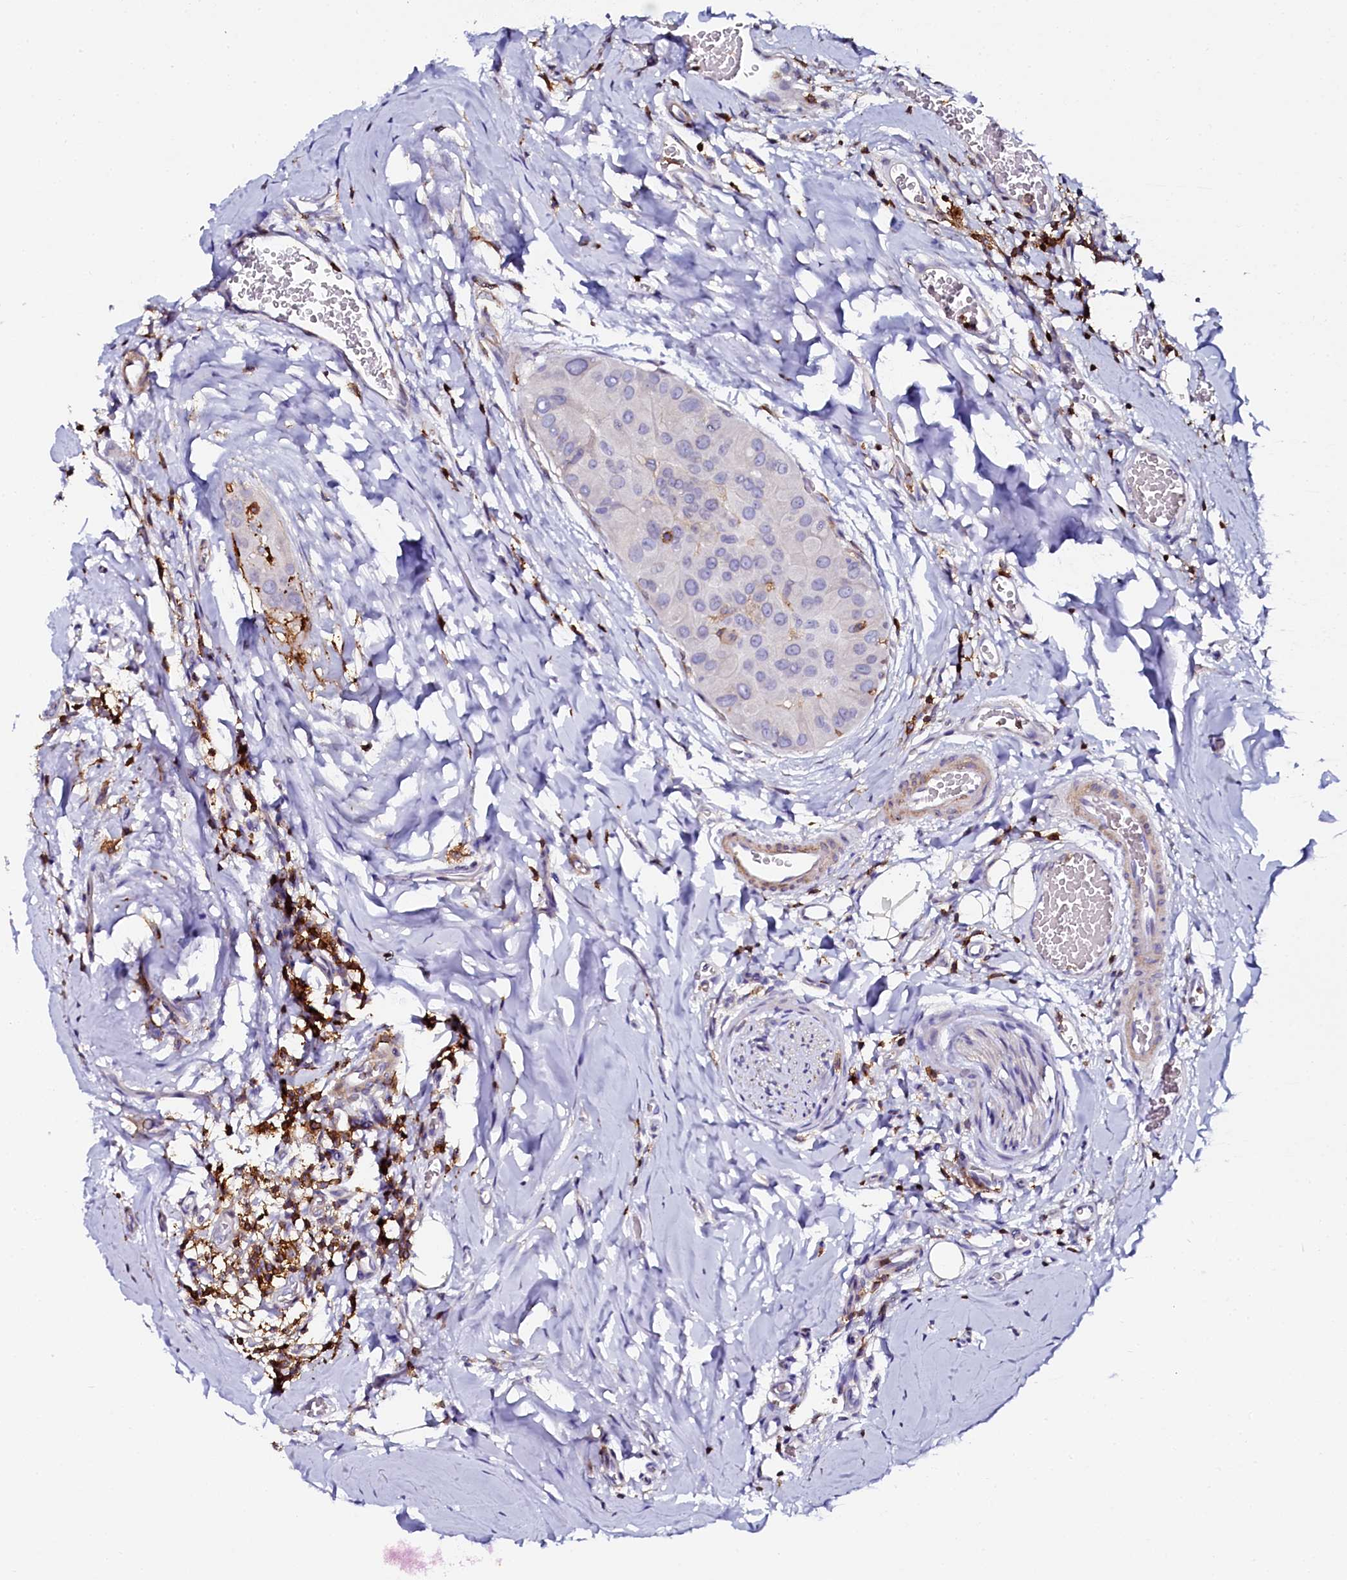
{"staining": {"intensity": "negative", "quantity": "none", "location": "none"}, "tissue": "thyroid cancer", "cell_type": "Tumor cells", "image_type": "cancer", "snomed": [{"axis": "morphology", "description": "Papillary adenocarcinoma, NOS"}, {"axis": "topography", "description": "Thyroid gland"}], "caption": "Tumor cells show no significant protein expression in thyroid cancer.", "gene": "AAAS", "patient": {"sex": "male", "age": 33}}